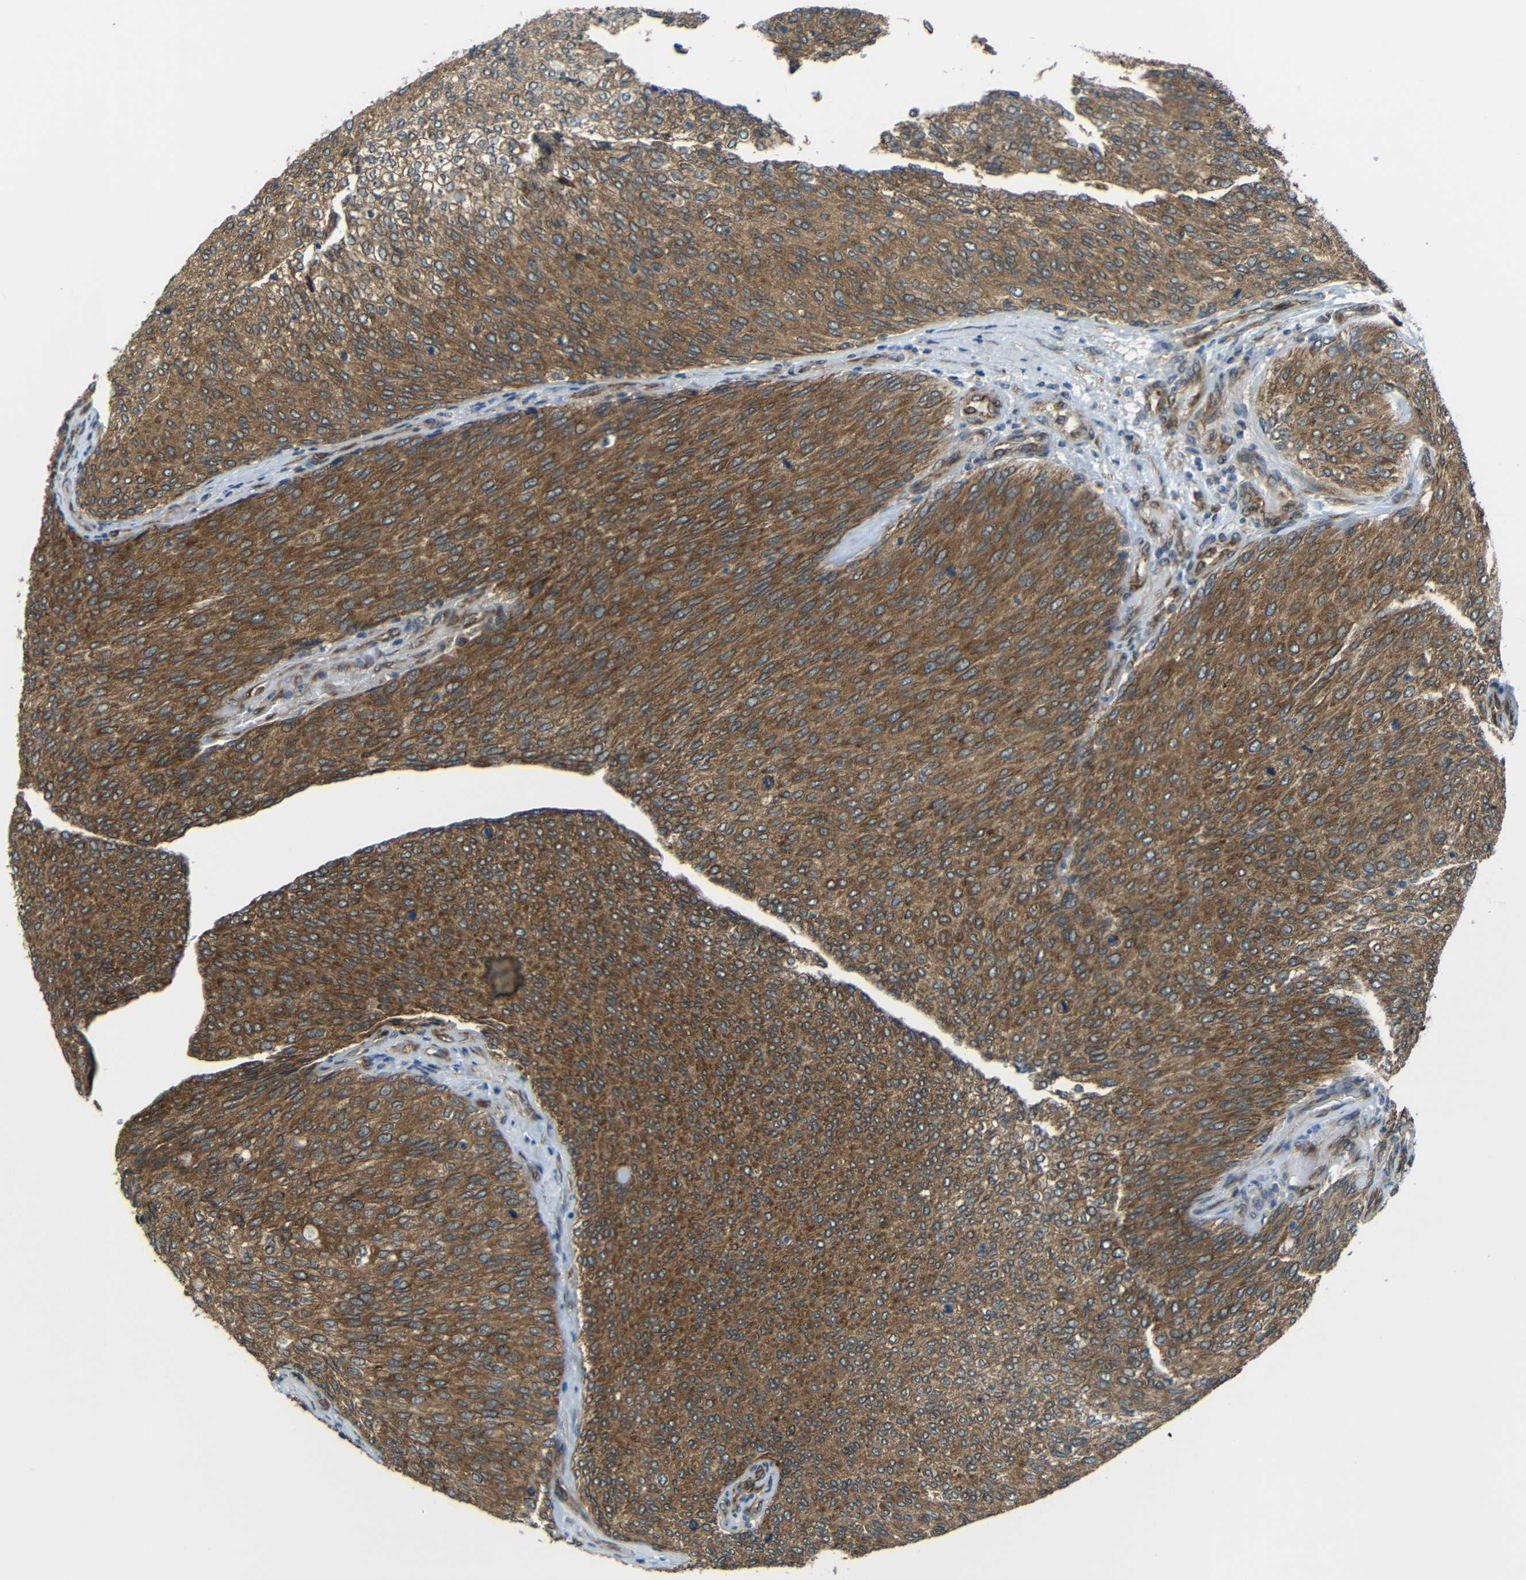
{"staining": {"intensity": "moderate", "quantity": ">75%", "location": "cytoplasmic/membranous"}, "tissue": "urothelial cancer", "cell_type": "Tumor cells", "image_type": "cancer", "snomed": [{"axis": "morphology", "description": "Urothelial carcinoma, Low grade"}, {"axis": "topography", "description": "Urinary bladder"}], "caption": "Approximately >75% of tumor cells in human urothelial cancer show moderate cytoplasmic/membranous protein staining as visualized by brown immunohistochemical staining.", "gene": "VAPB", "patient": {"sex": "female", "age": 79}}